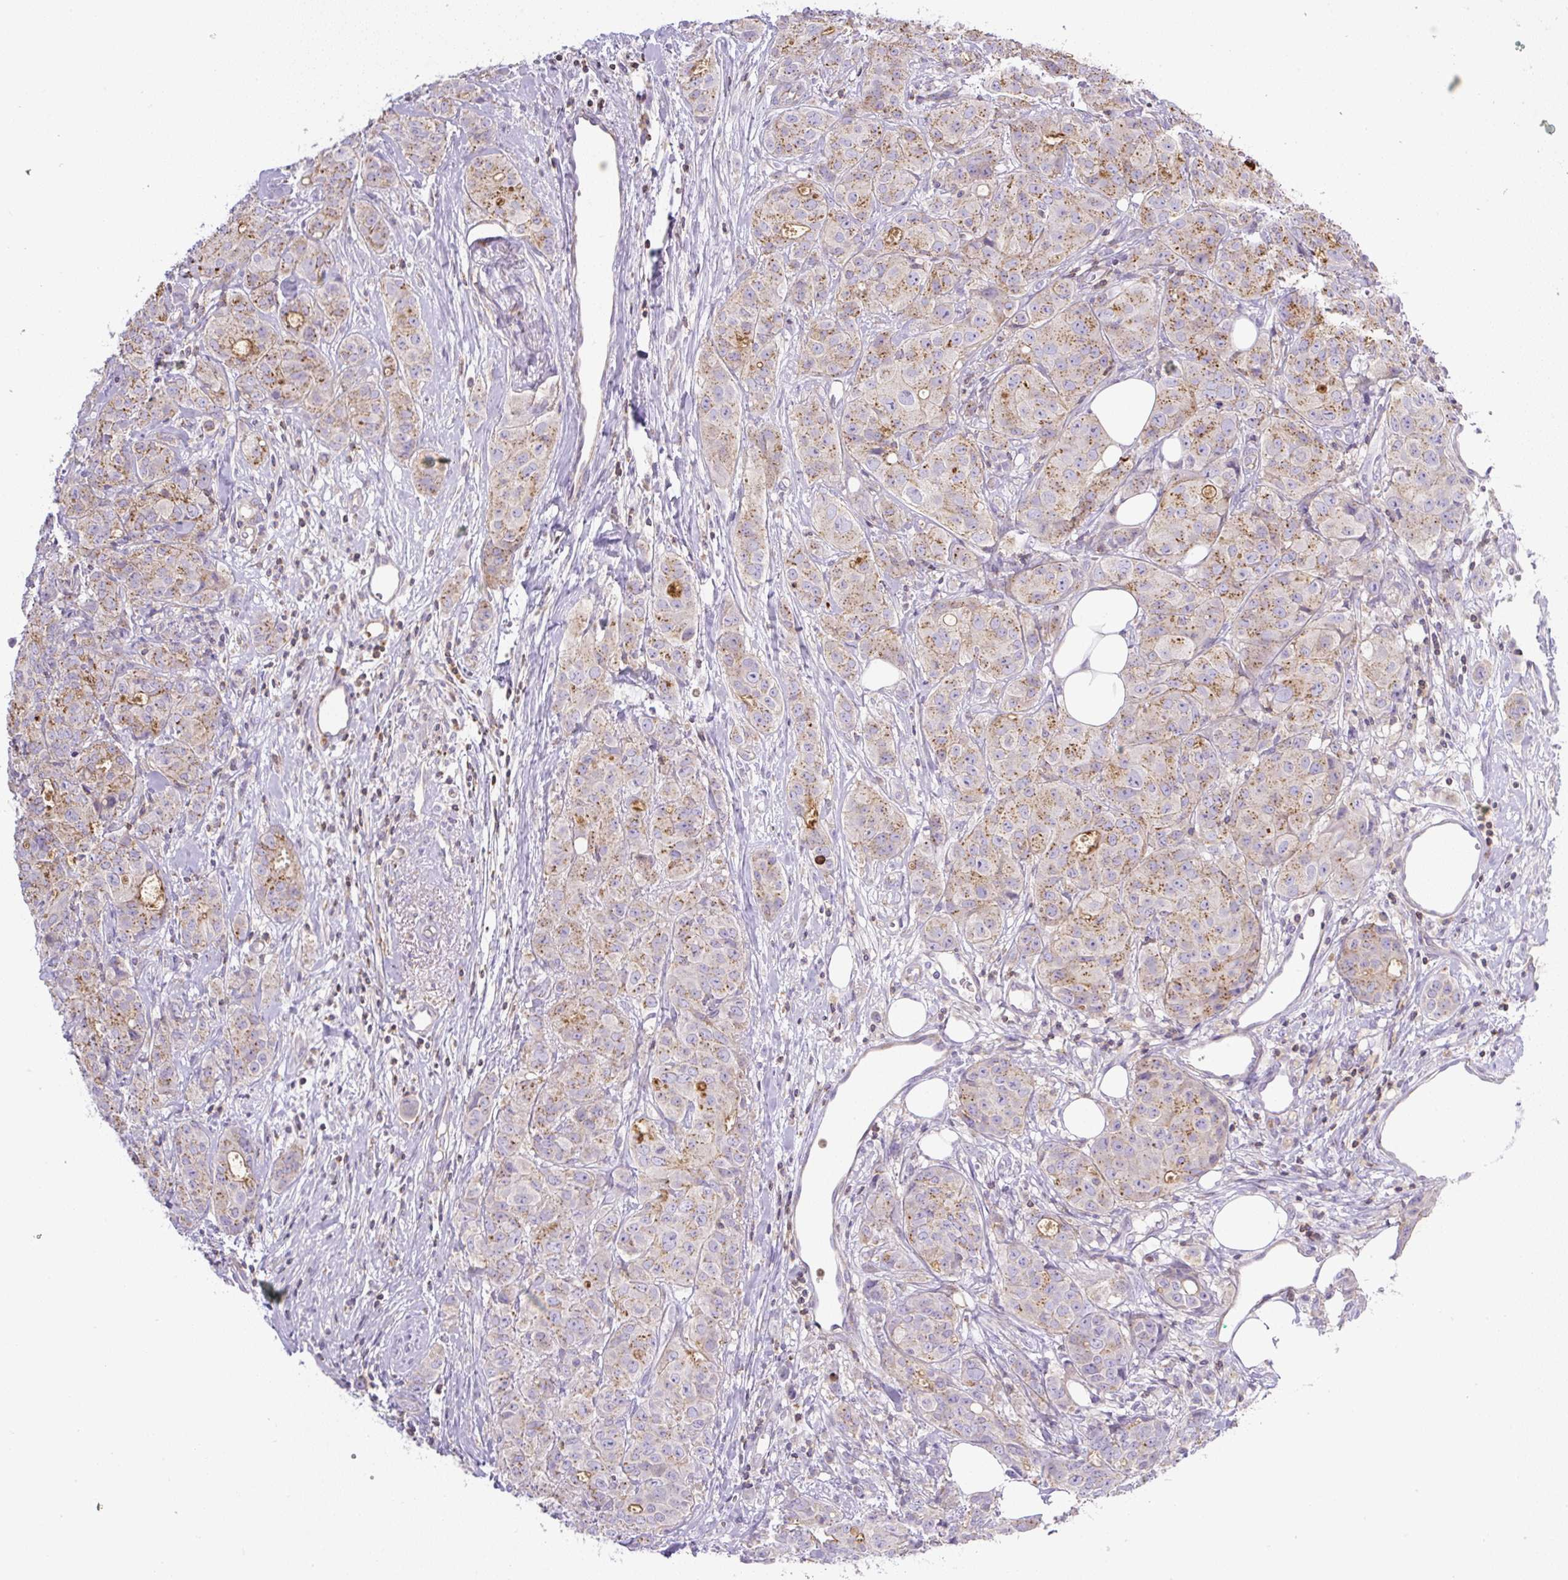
{"staining": {"intensity": "moderate", "quantity": "25%-75%", "location": "cytoplasmic/membranous"}, "tissue": "breast cancer", "cell_type": "Tumor cells", "image_type": "cancer", "snomed": [{"axis": "morphology", "description": "Duct carcinoma"}, {"axis": "topography", "description": "Breast"}], "caption": "Intraductal carcinoma (breast) was stained to show a protein in brown. There is medium levels of moderate cytoplasmic/membranous expression in about 25%-75% of tumor cells.", "gene": "PIP5KL1", "patient": {"sex": "female", "age": 43}}